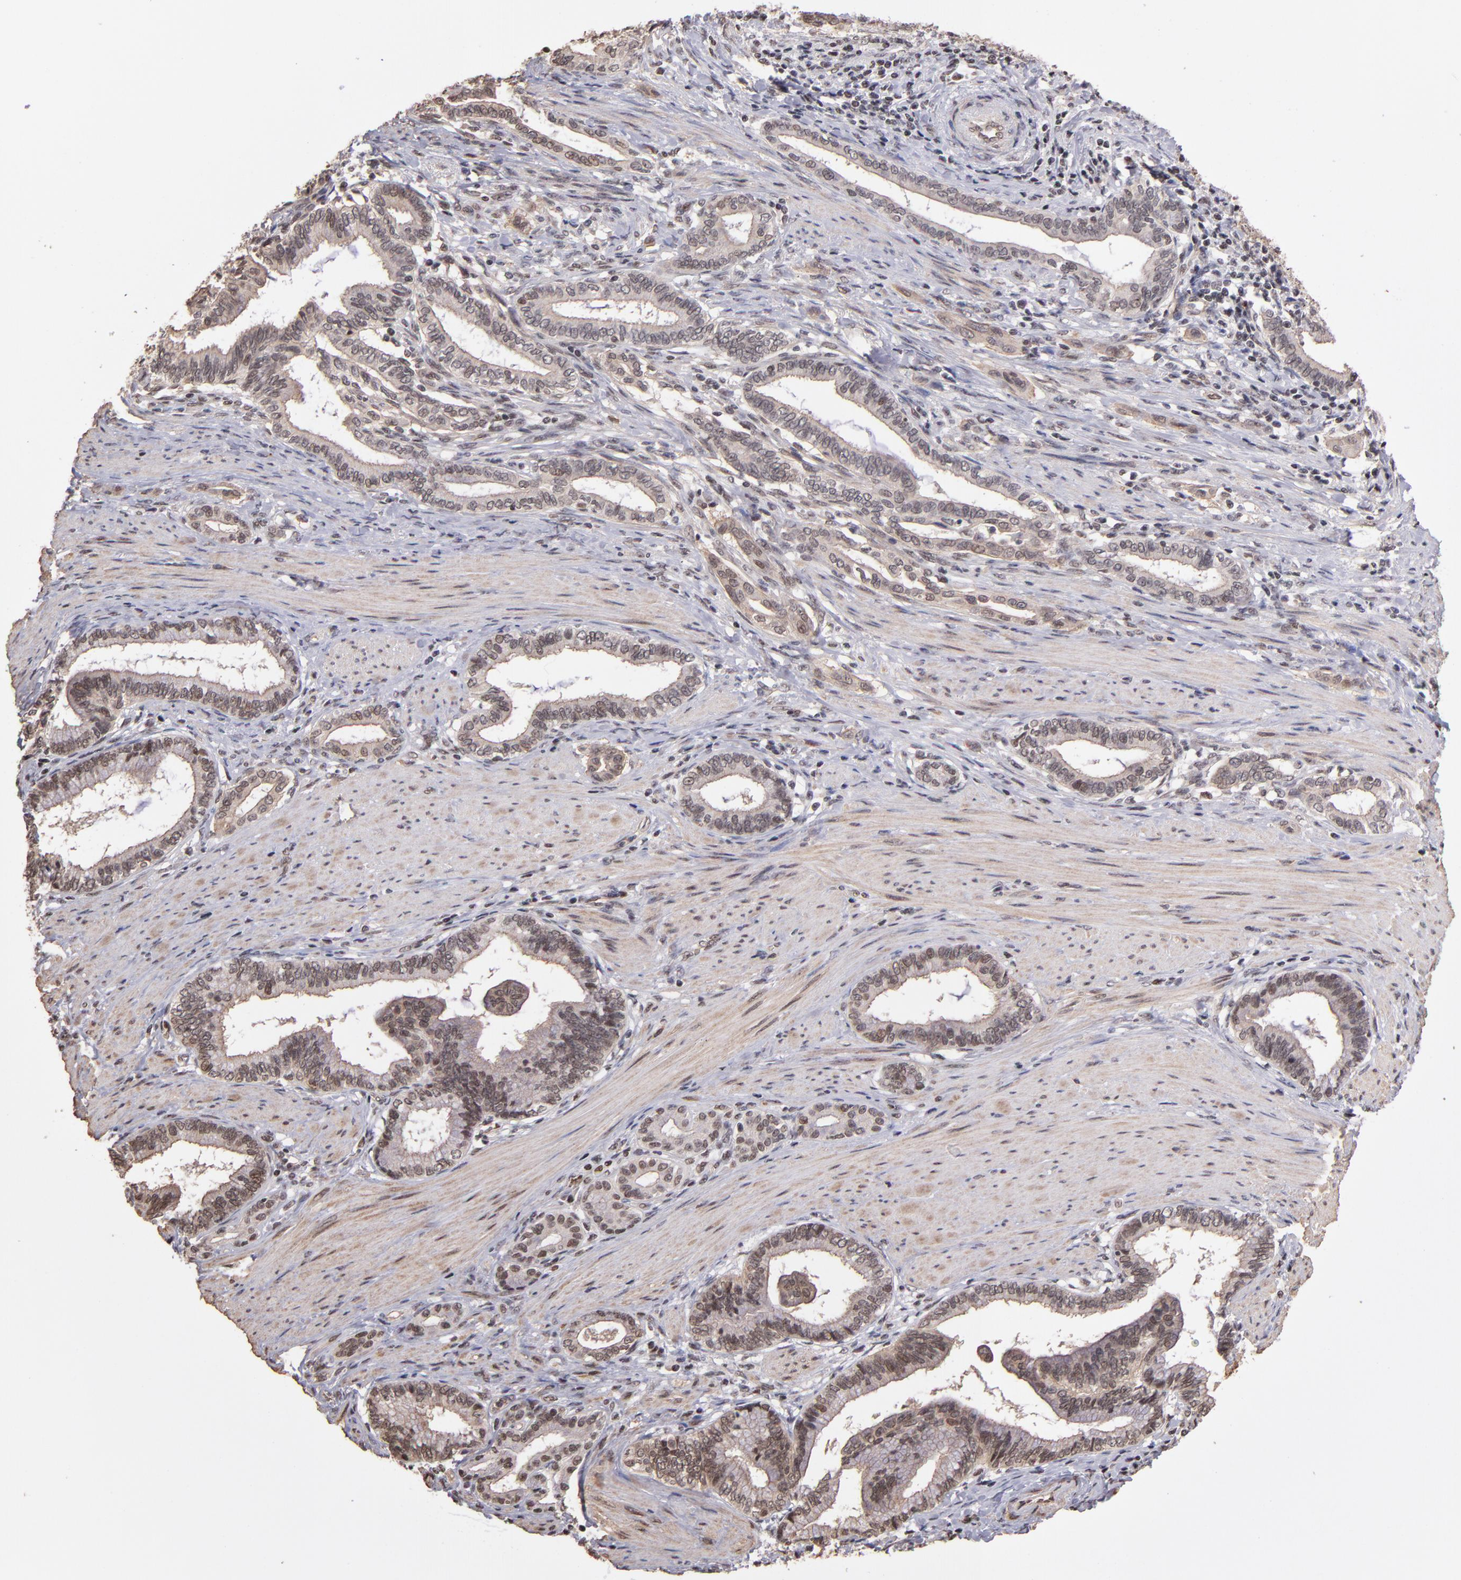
{"staining": {"intensity": "weak", "quantity": "25%-75%", "location": "nuclear"}, "tissue": "pancreatic cancer", "cell_type": "Tumor cells", "image_type": "cancer", "snomed": [{"axis": "morphology", "description": "Adenocarcinoma, NOS"}, {"axis": "topography", "description": "Pancreas"}], "caption": "DAB immunohistochemical staining of pancreatic cancer shows weak nuclear protein positivity in about 25%-75% of tumor cells.", "gene": "TERF2", "patient": {"sex": "female", "age": 64}}